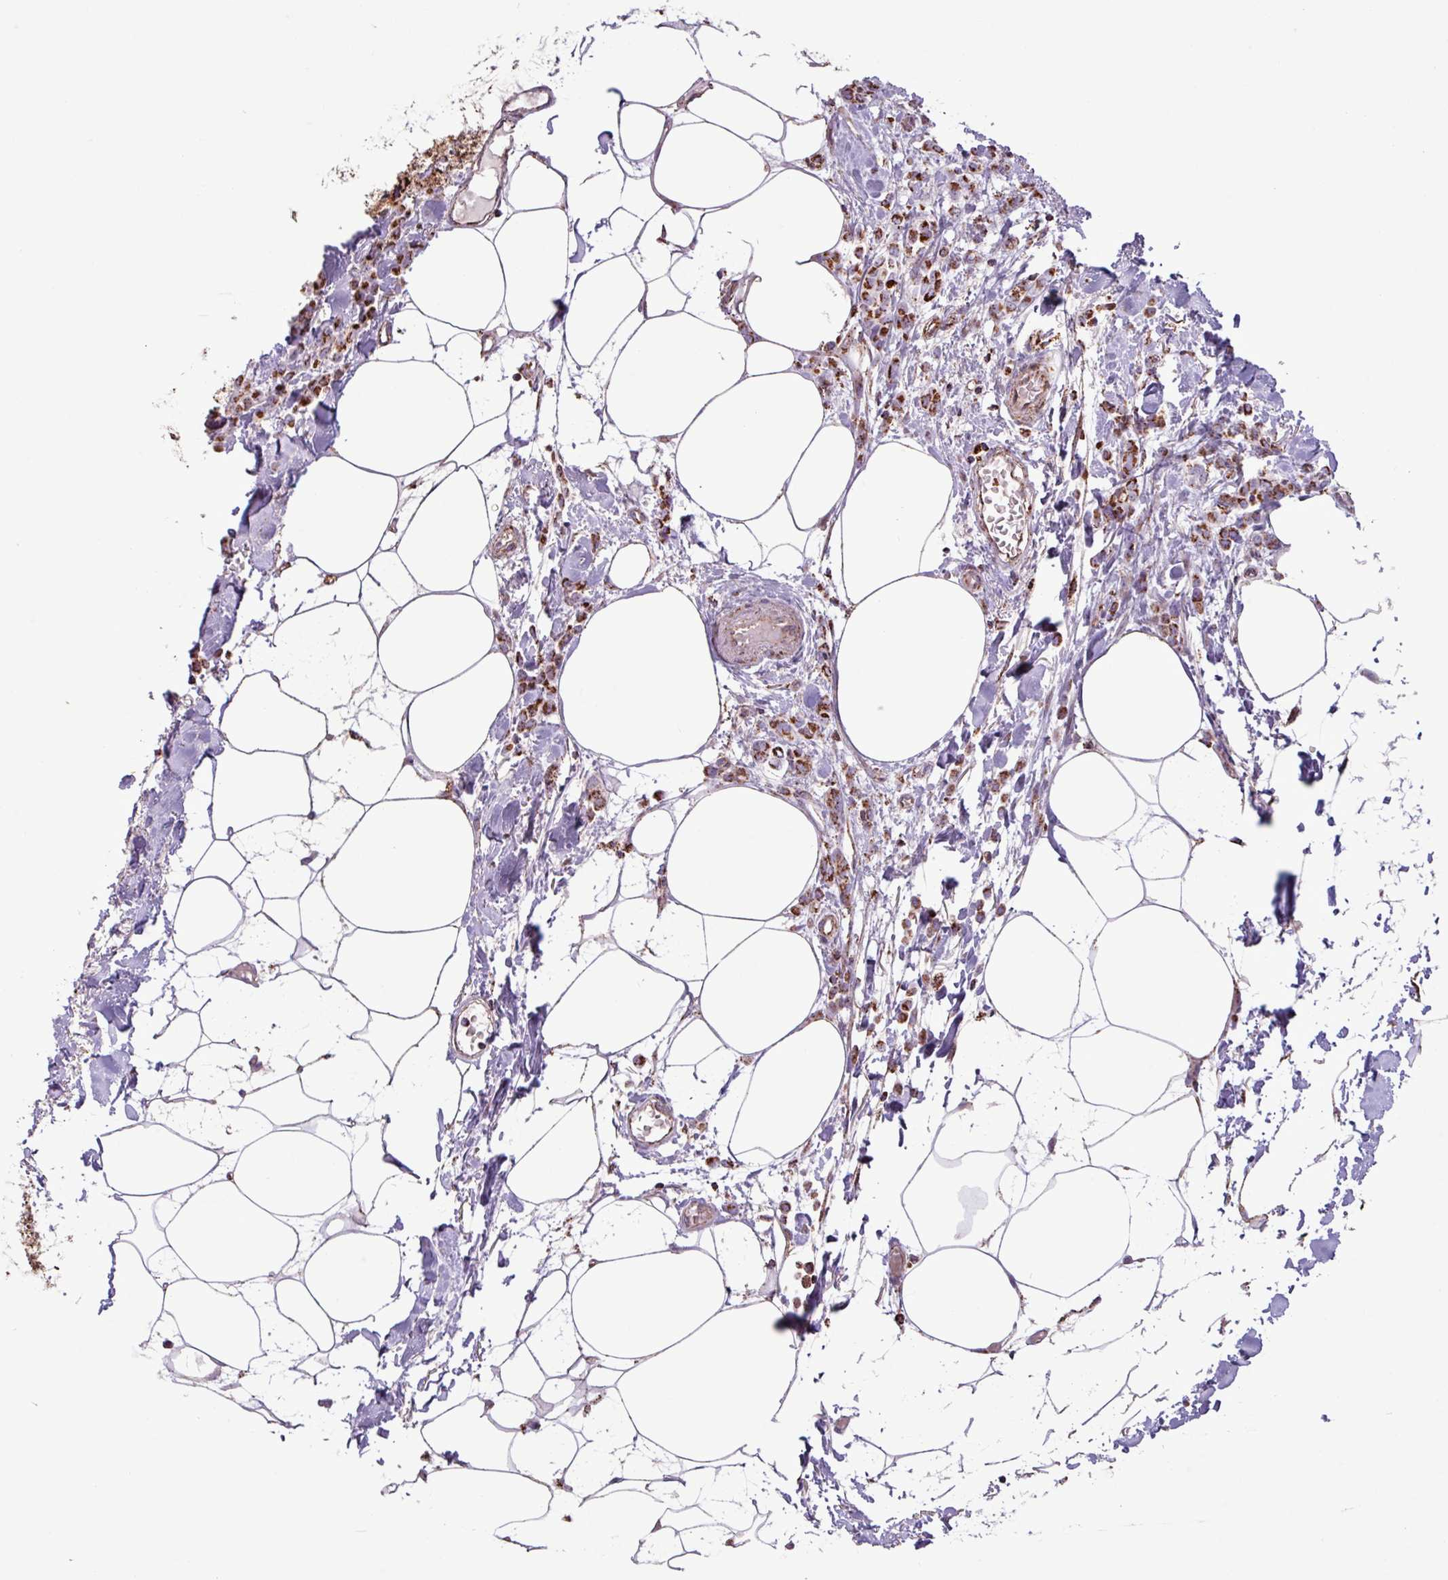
{"staining": {"intensity": "strong", "quantity": ">75%", "location": "cytoplasmic/membranous"}, "tissue": "breast cancer", "cell_type": "Tumor cells", "image_type": "cancer", "snomed": [{"axis": "morphology", "description": "Lobular carcinoma"}, {"axis": "topography", "description": "Breast"}], "caption": "High-magnification brightfield microscopy of lobular carcinoma (breast) stained with DAB (brown) and counterstained with hematoxylin (blue). tumor cells exhibit strong cytoplasmic/membranous staining is present in about>75% of cells.", "gene": "RTL3", "patient": {"sex": "female", "age": 84}}